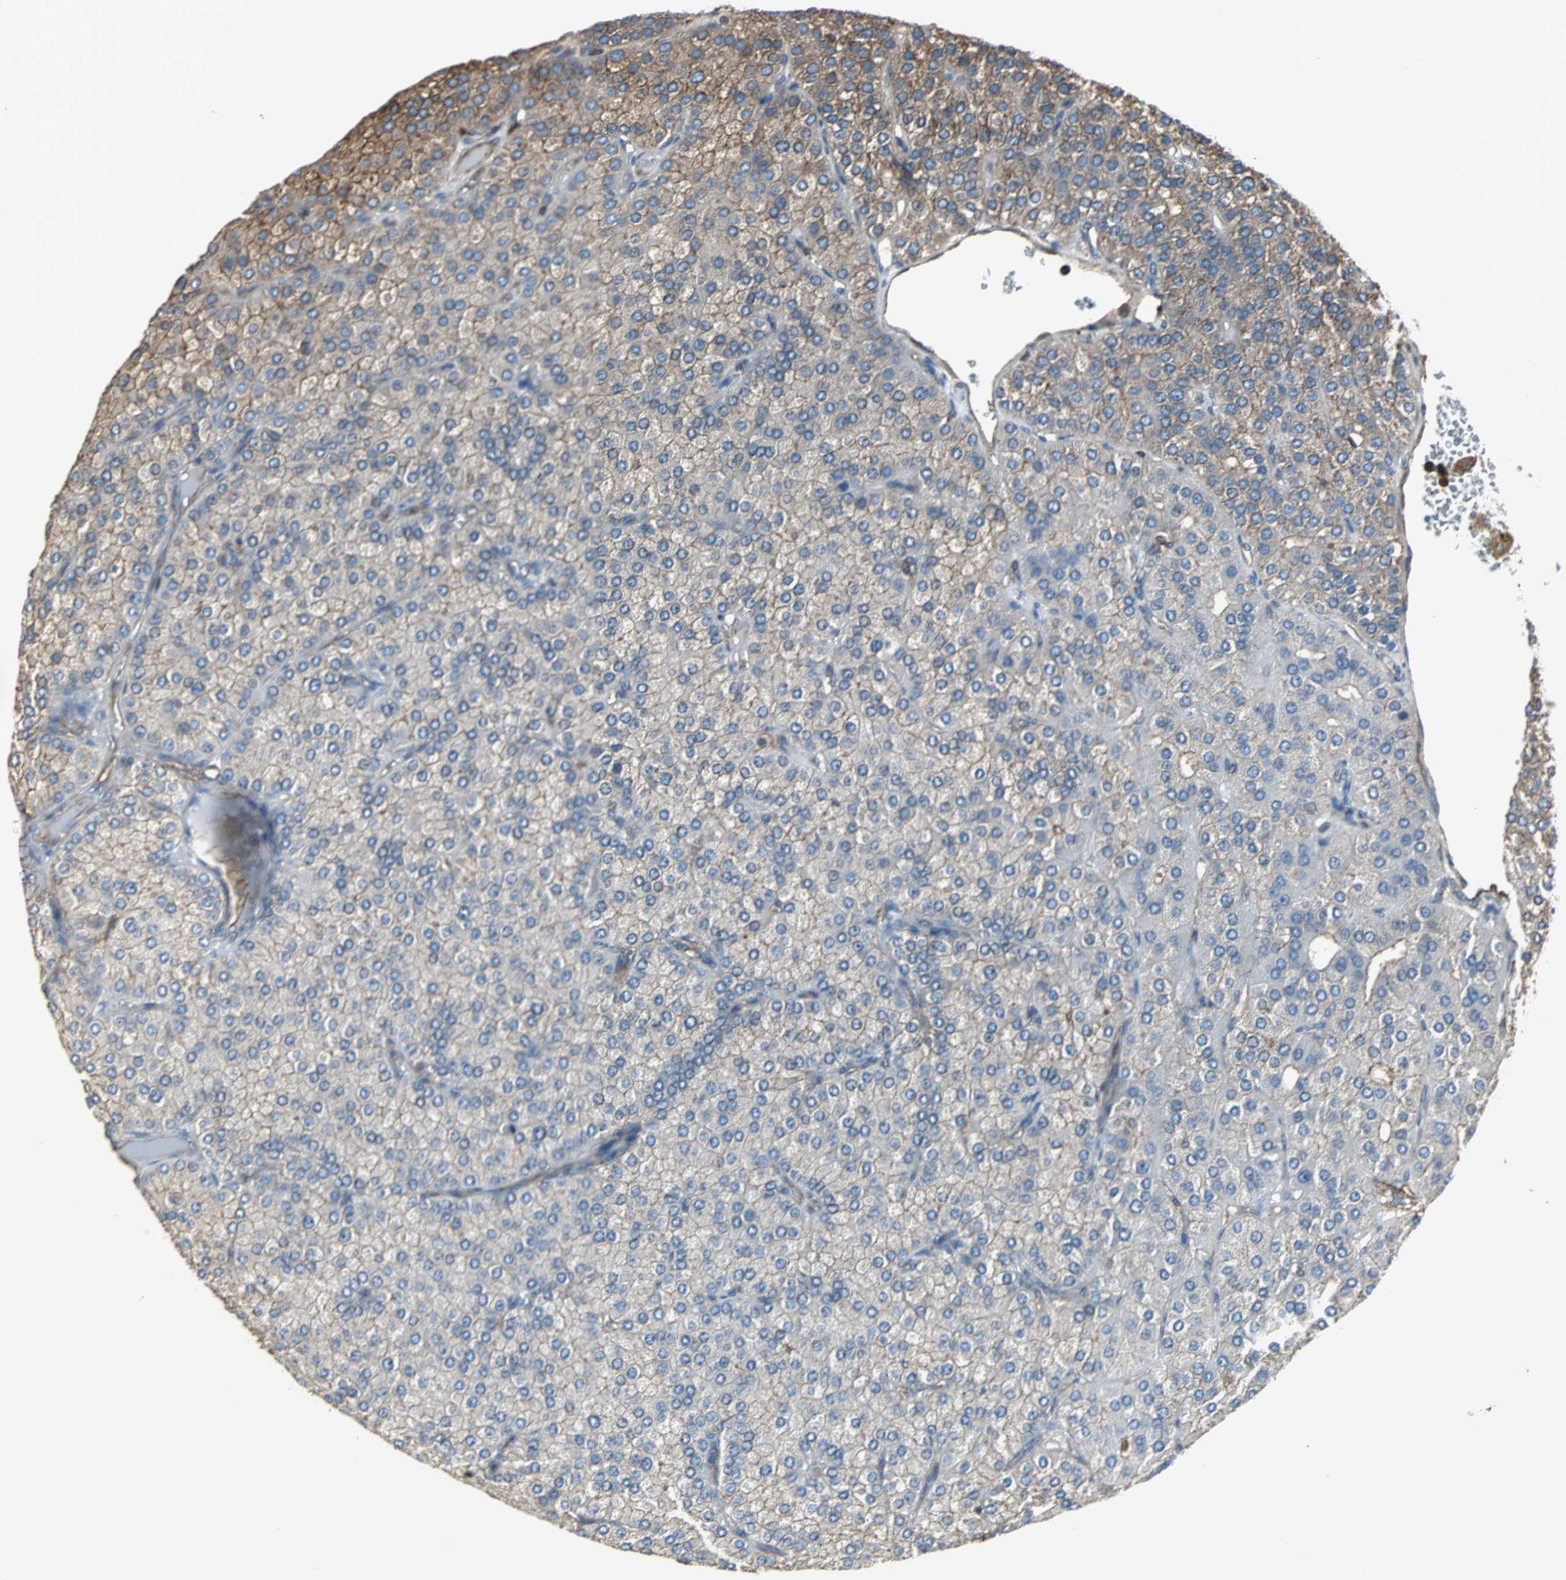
{"staining": {"intensity": "weak", "quantity": "25%-75%", "location": "cytoplasmic/membranous"}, "tissue": "parathyroid gland", "cell_type": "Glandular cells", "image_type": "normal", "snomed": [{"axis": "morphology", "description": "Normal tissue, NOS"}, {"axis": "morphology", "description": "Adenoma, NOS"}, {"axis": "topography", "description": "Parathyroid gland"}], "caption": "Immunohistochemical staining of normal parathyroid gland exhibits low levels of weak cytoplasmic/membranous positivity in approximately 25%-75% of glandular cells. (Stains: DAB (3,3'-diaminobenzidine) in brown, nuclei in blue, Microscopy: brightfield microscopy at high magnification).", "gene": "ACTN1", "patient": {"sex": "female", "age": 86}}